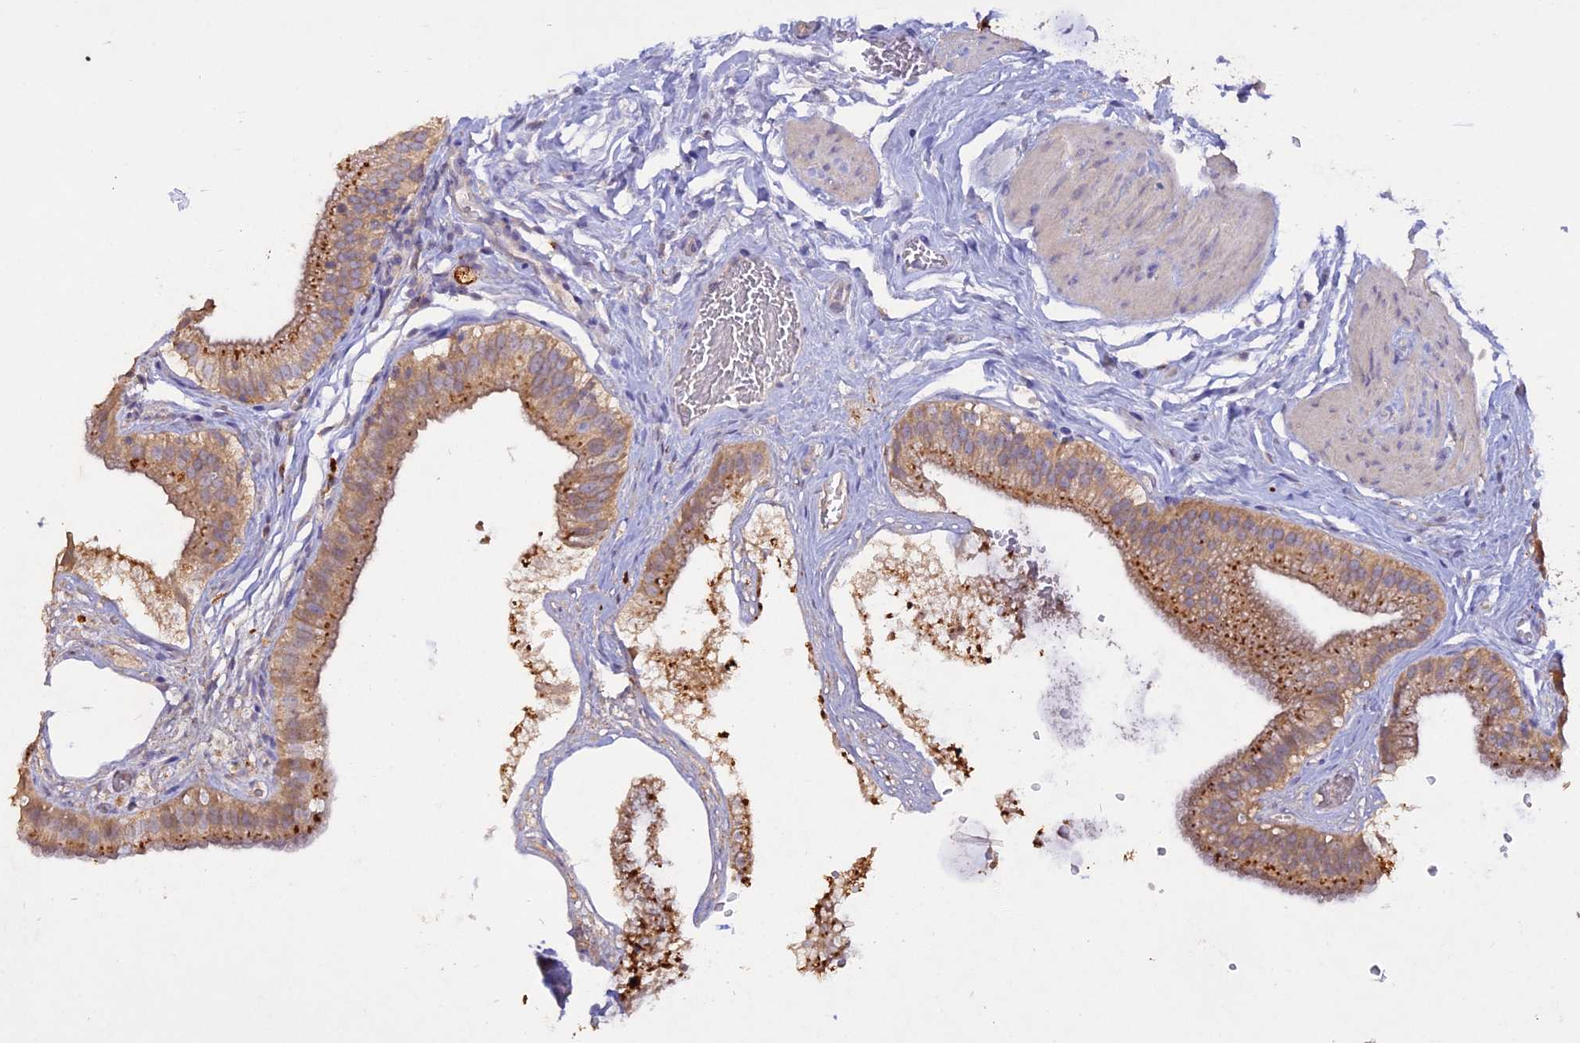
{"staining": {"intensity": "moderate", "quantity": ">75%", "location": "cytoplasmic/membranous"}, "tissue": "gallbladder", "cell_type": "Glandular cells", "image_type": "normal", "snomed": [{"axis": "morphology", "description": "Normal tissue, NOS"}, {"axis": "topography", "description": "Gallbladder"}], "caption": "Unremarkable gallbladder was stained to show a protein in brown. There is medium levels of moderate cytoplasmic/membranous expression in approximately >75% of glandular cells. (DAB (3,3'-diaminobenzidine) = brown stain, brightfield microscopy at high magnification).", "gene": "SLC26A4", "patient": {"sex": "female", "age": 54}}